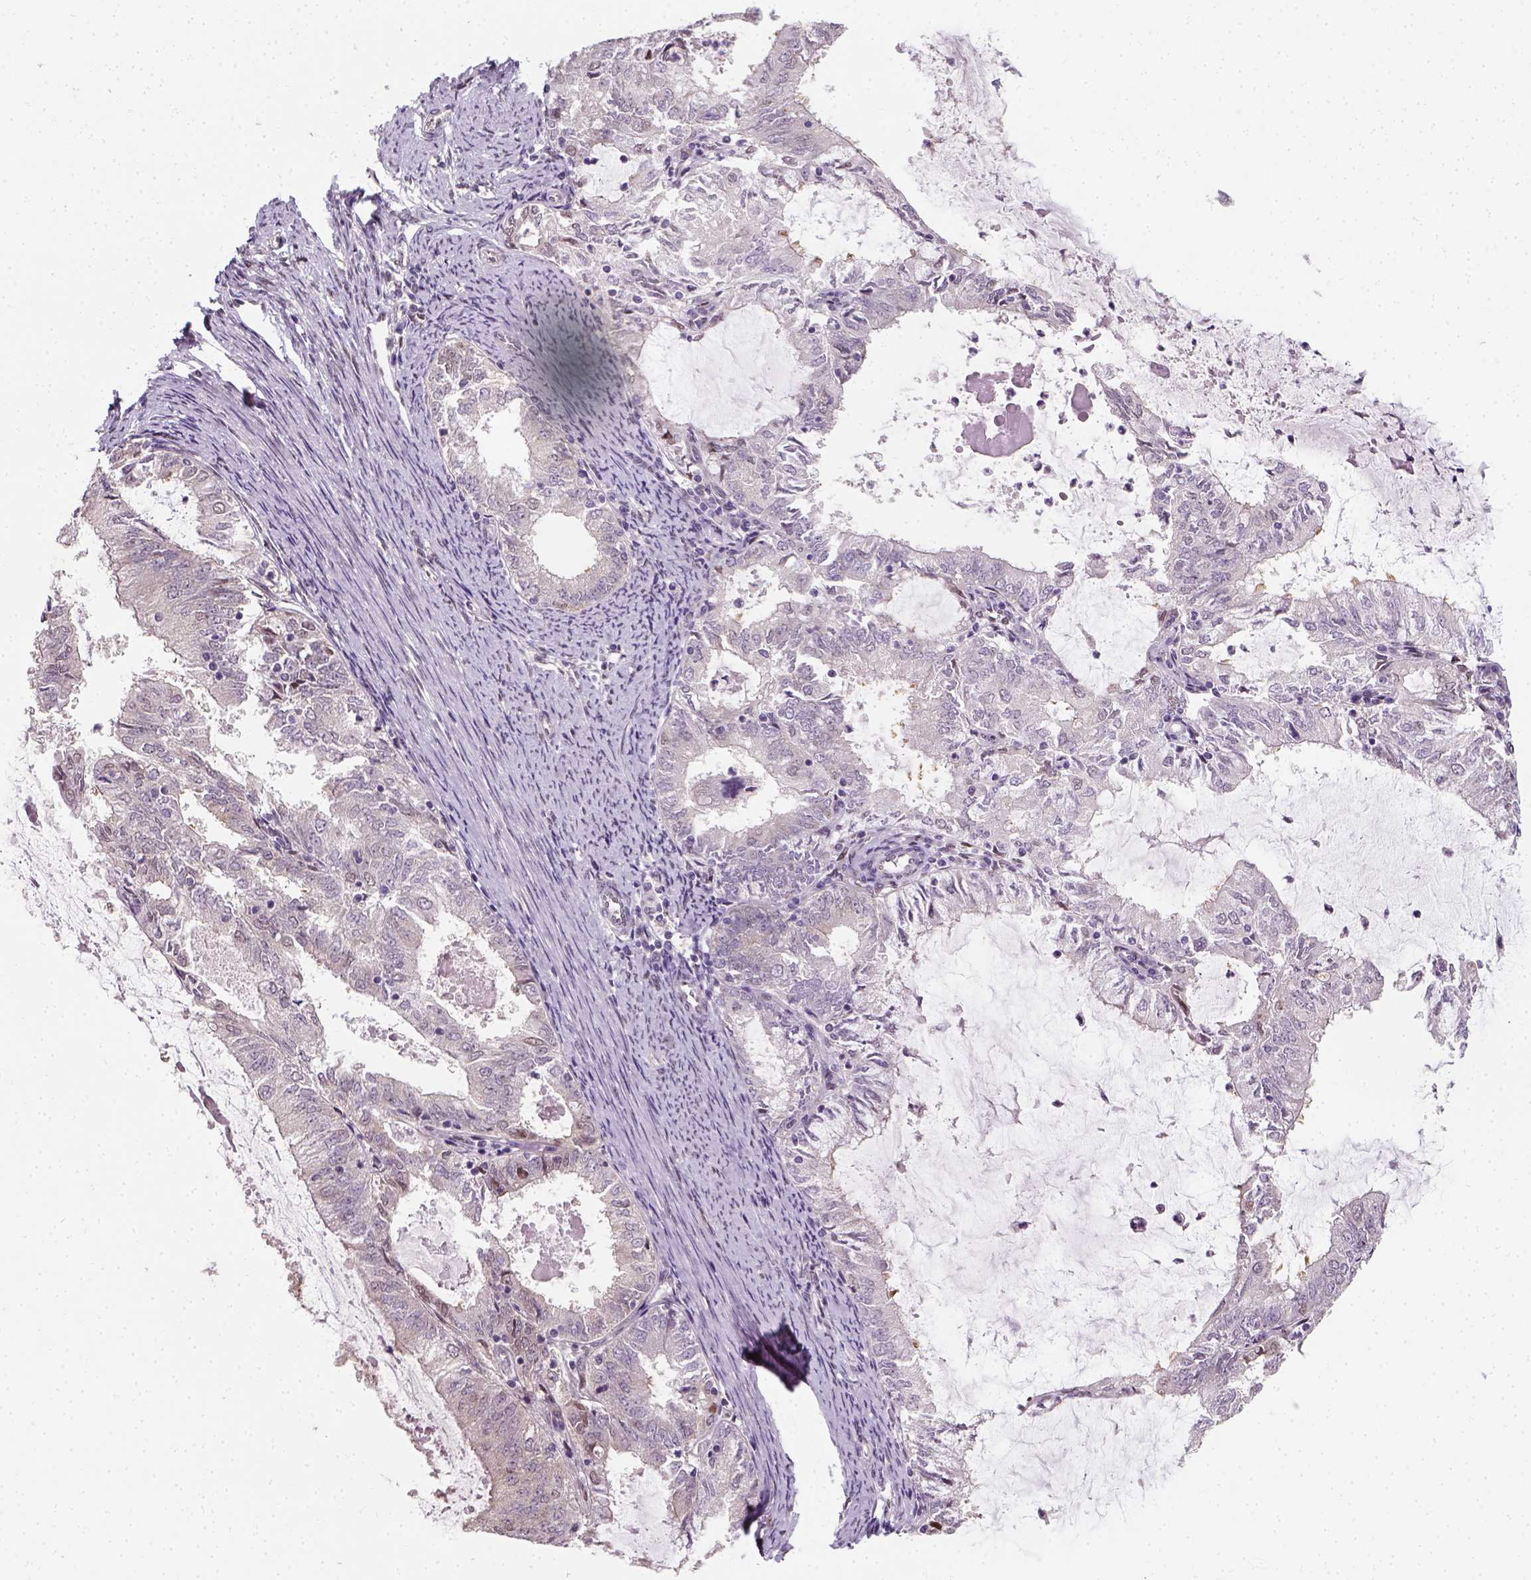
{"staining": {"intensity": "negative", "quantity": "none", "location": "none"}, "tissue": "endometrial cancer", "cell_type": "Tumor cells", "image_type": "cancer", "snomed": [{"axis": "morphology", "description": "Adenocarcinoma, NOS"}, {"axis": "topography", "description": "Endometrium"}], "caption": "Immunohistochemistry of human adenocarcinoma (endometrial) displays no positivity in tumor cells.", "gene": "C1orf112", "patient": {"sex": "female", "age": 57}}